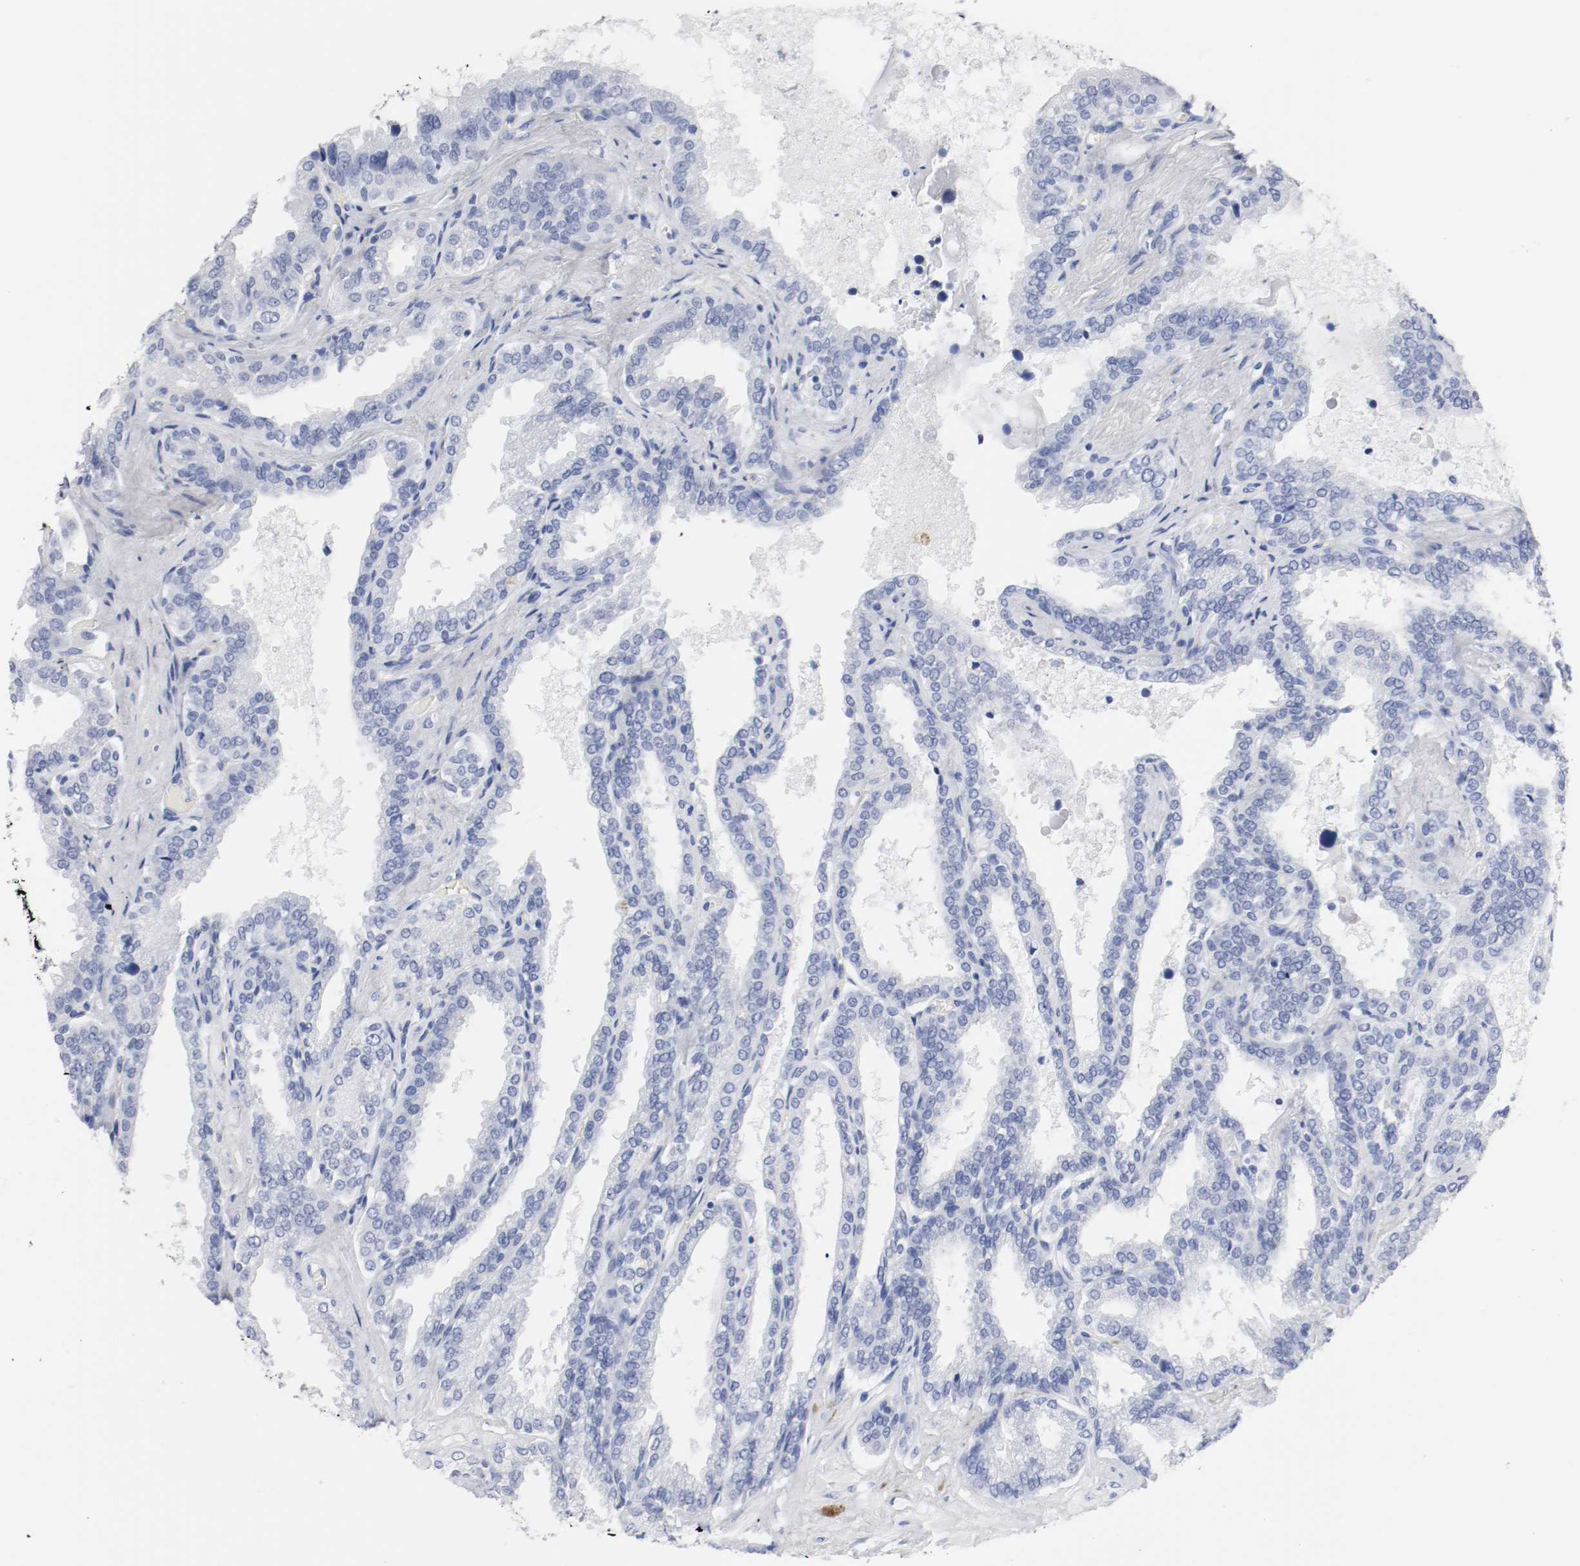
{"staining": {"intensity": "negative", "quantity": "none", "location": "none"}, "tissue": "seminal vesicle", "cell_type": "Glandular cells", "image_type": "normal", "snomed": [{"axis": "morphology", "description": "Normal tissue, NOS"}, {"axis": "topography", "description": "Seminal veicle"}], "caption": "Glandular cells are negative for brown protein staining in unremarkable seminal vesicle. (DAB (3,3'-diaminobenzidine) IHC with hematoxylin counter stain).", "gene": "GAD1", "patient": {"sex": "male", "age": 46}}